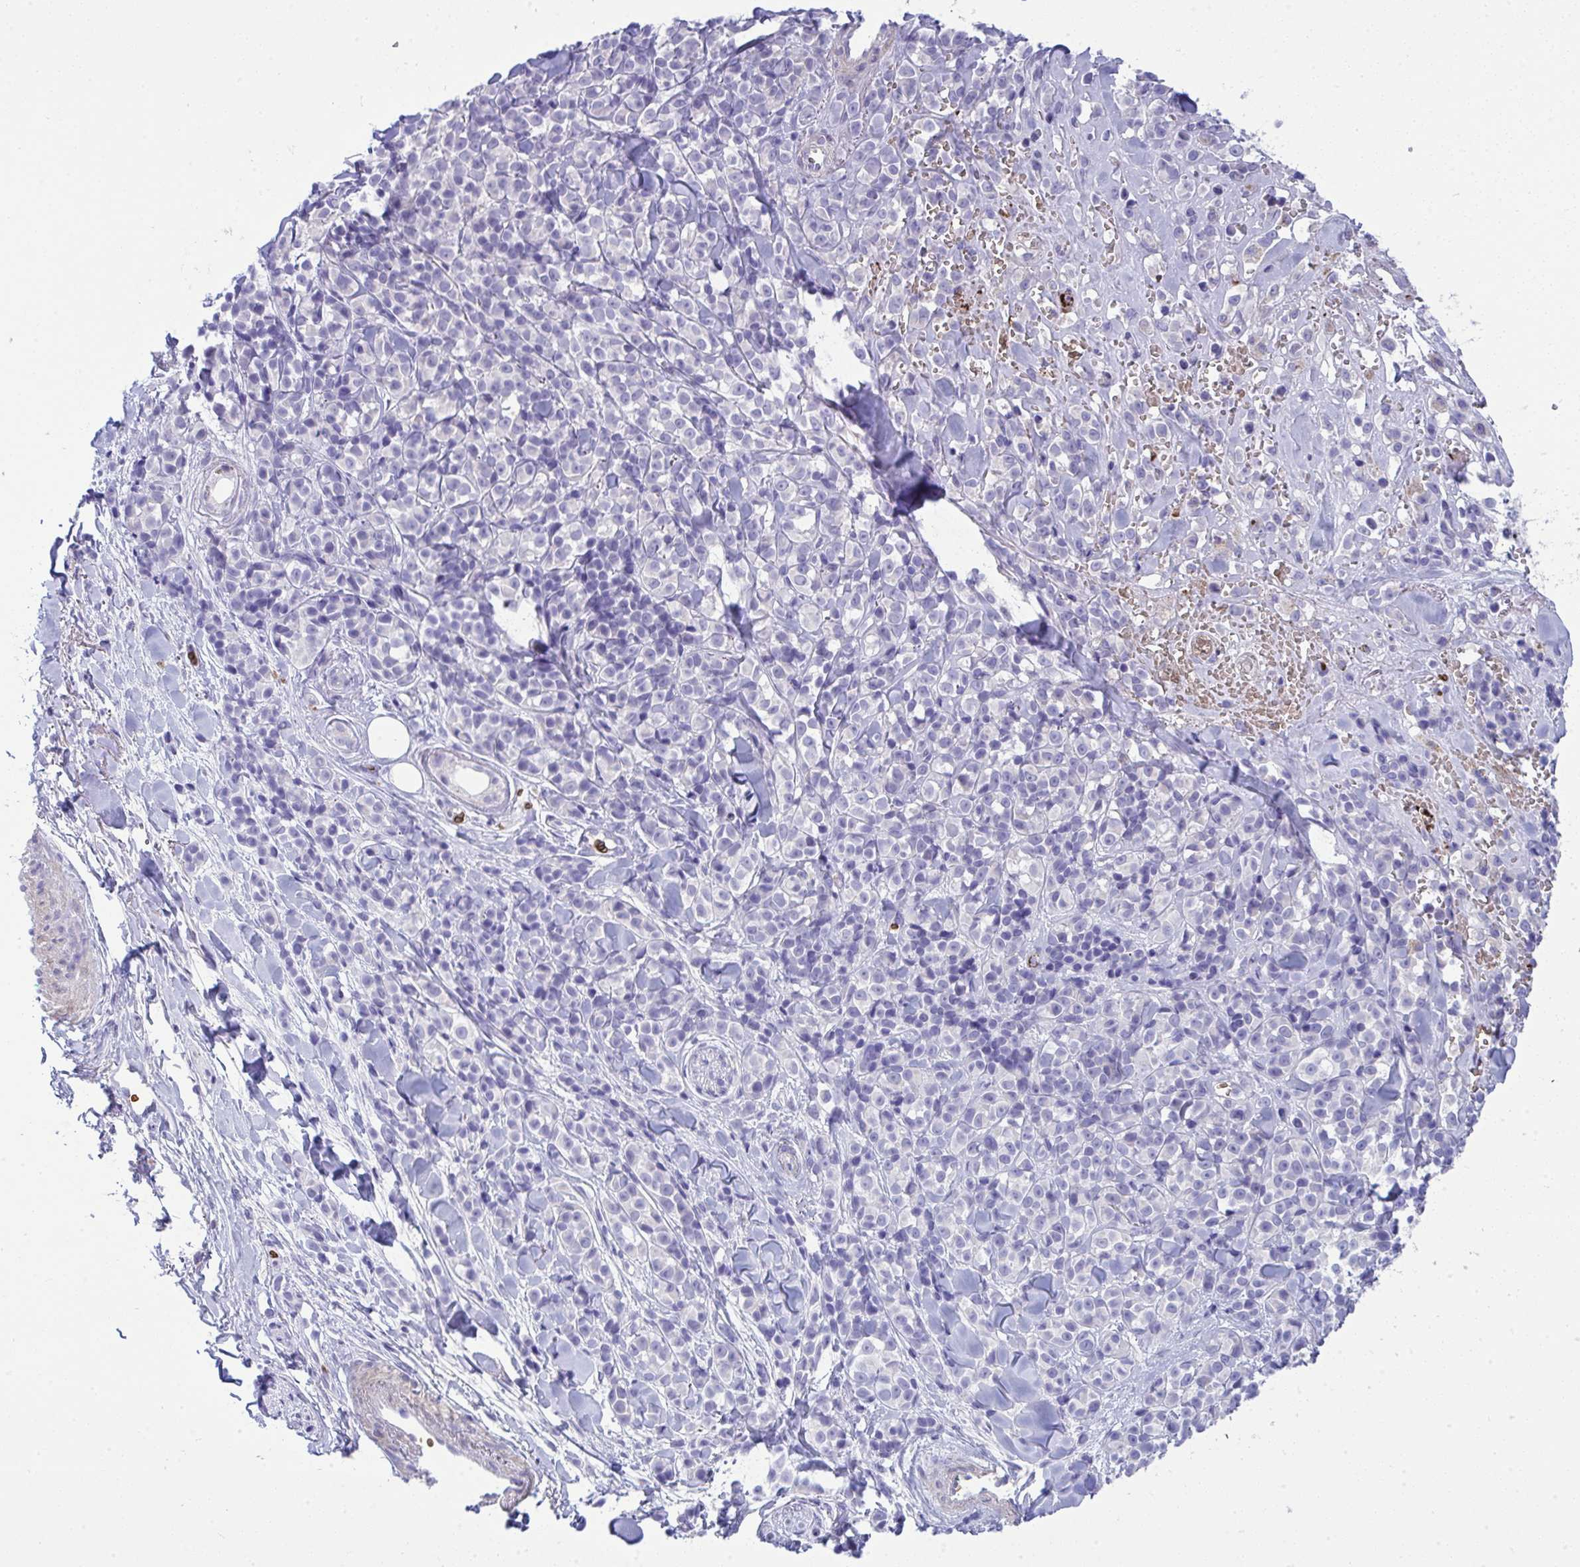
{"staining": {"intensity": "negative", "quantity": "none", "location": "none"}, "tissue": "melanoma", "cell_type": "Tumor cells", "image_type": "cancer", "snomed": [{"axis": "morphology", "description": "Malignant melanoma, NOS"}, {"axis": "topography", "description": "Skin"}], "caption": "This photomicrograph is of melanoma stained with immunohistochemistry to label a protein in brown with the nuclei are counter-stained blue. There is no positivity in tumor cells.", "gene": "SPTB", "patient": {"sex": "male", "age": 85}}